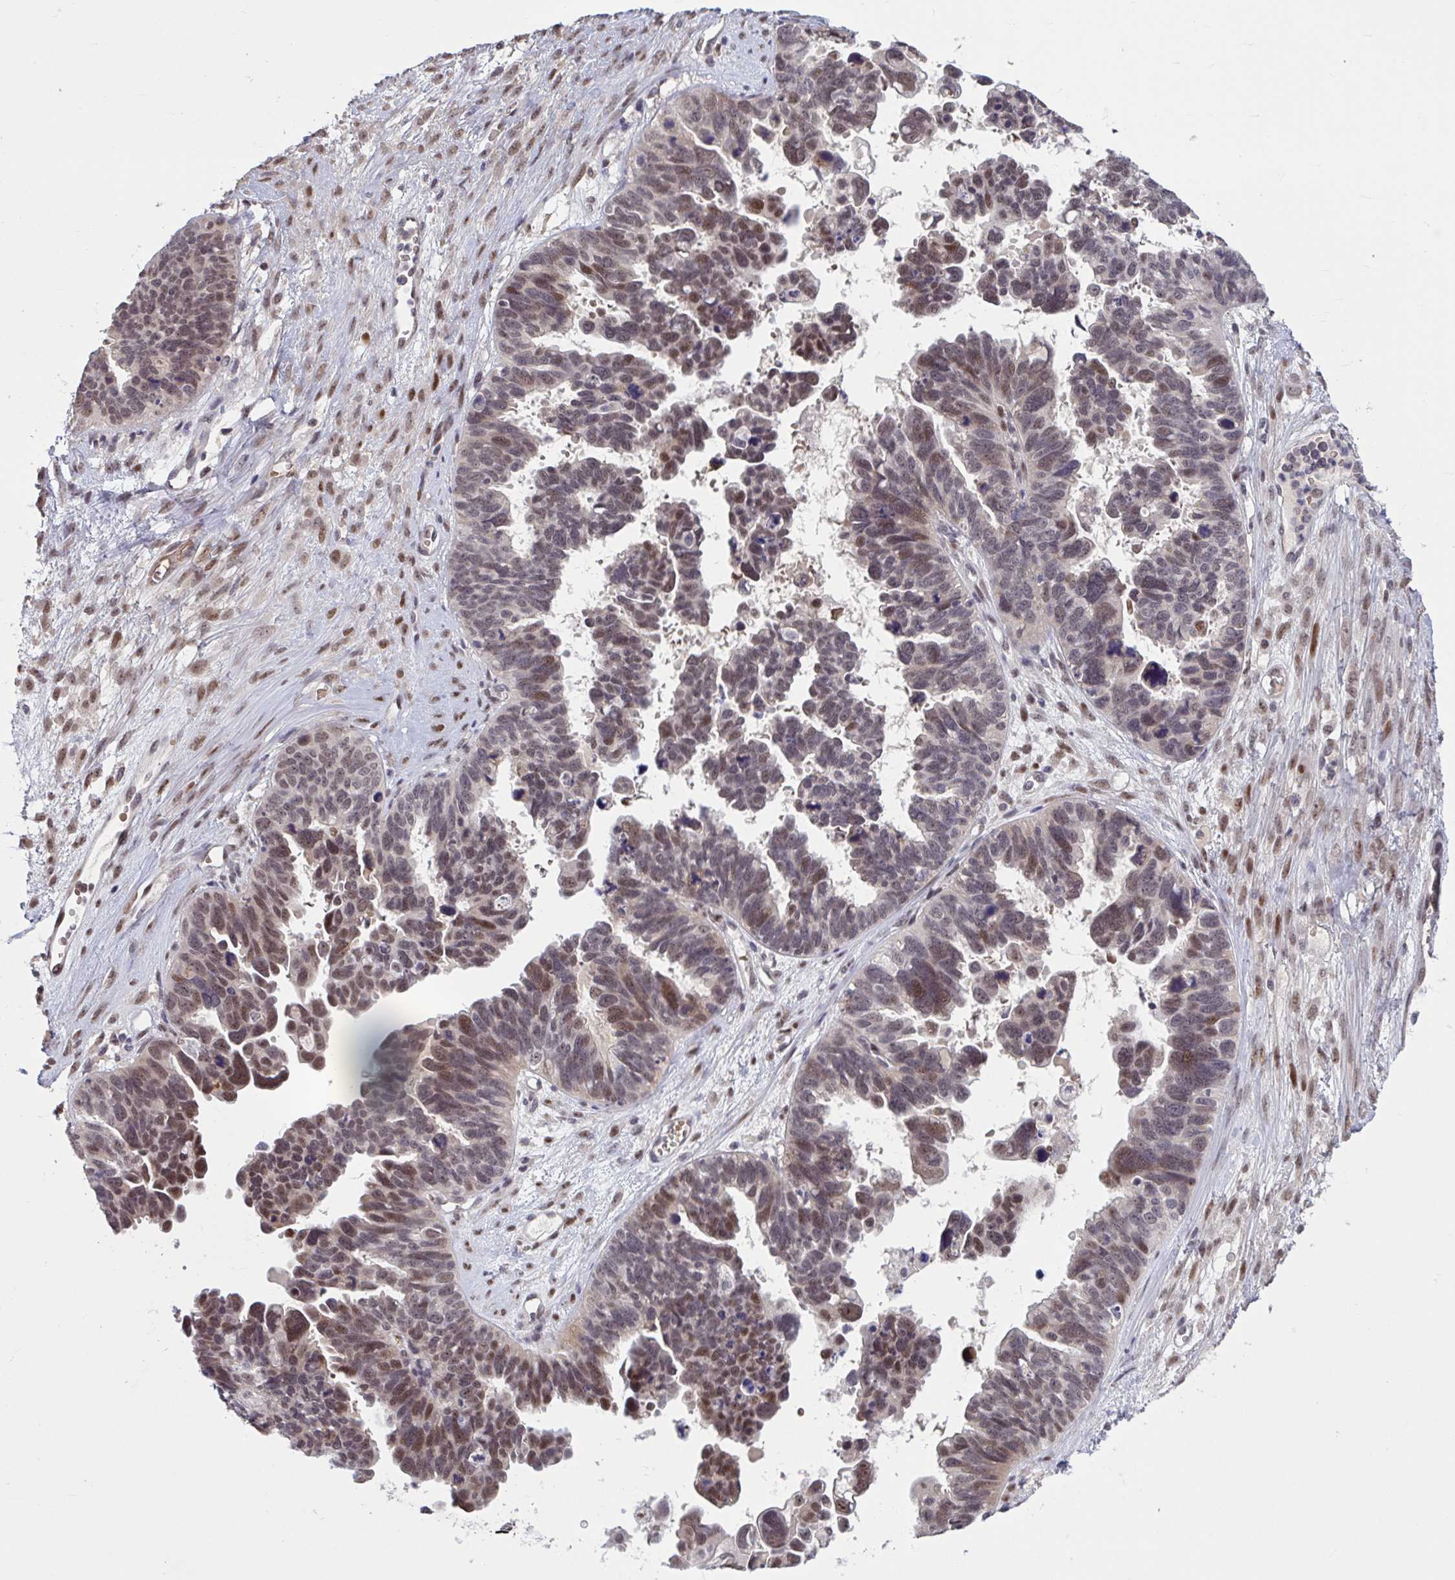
{"staining": {"intensity": "moderate", "quantity": "25%-75%", "location": "nuclear"}, "tissue": "ovarian cancer", "cell_type": "Tumor cells", "image_type": "cancer", "snomed": [{"axis": "morphology", "description": "Cystadenocarcinoma, serous, NOS"}, {"axis": "topography", "description": "Ovary"}], "caption": "Ovarian serous cystadenocarcinoma tissue demonstrates moderate nuclear staining in about 25%-75% of tumor cells, visualized by immunohistochemistry. The protein of interest is shown in brown color, while the nuclei are stained blue.", "gene": "ZNF414", "patient": {"sex": "female", "age": 60}}